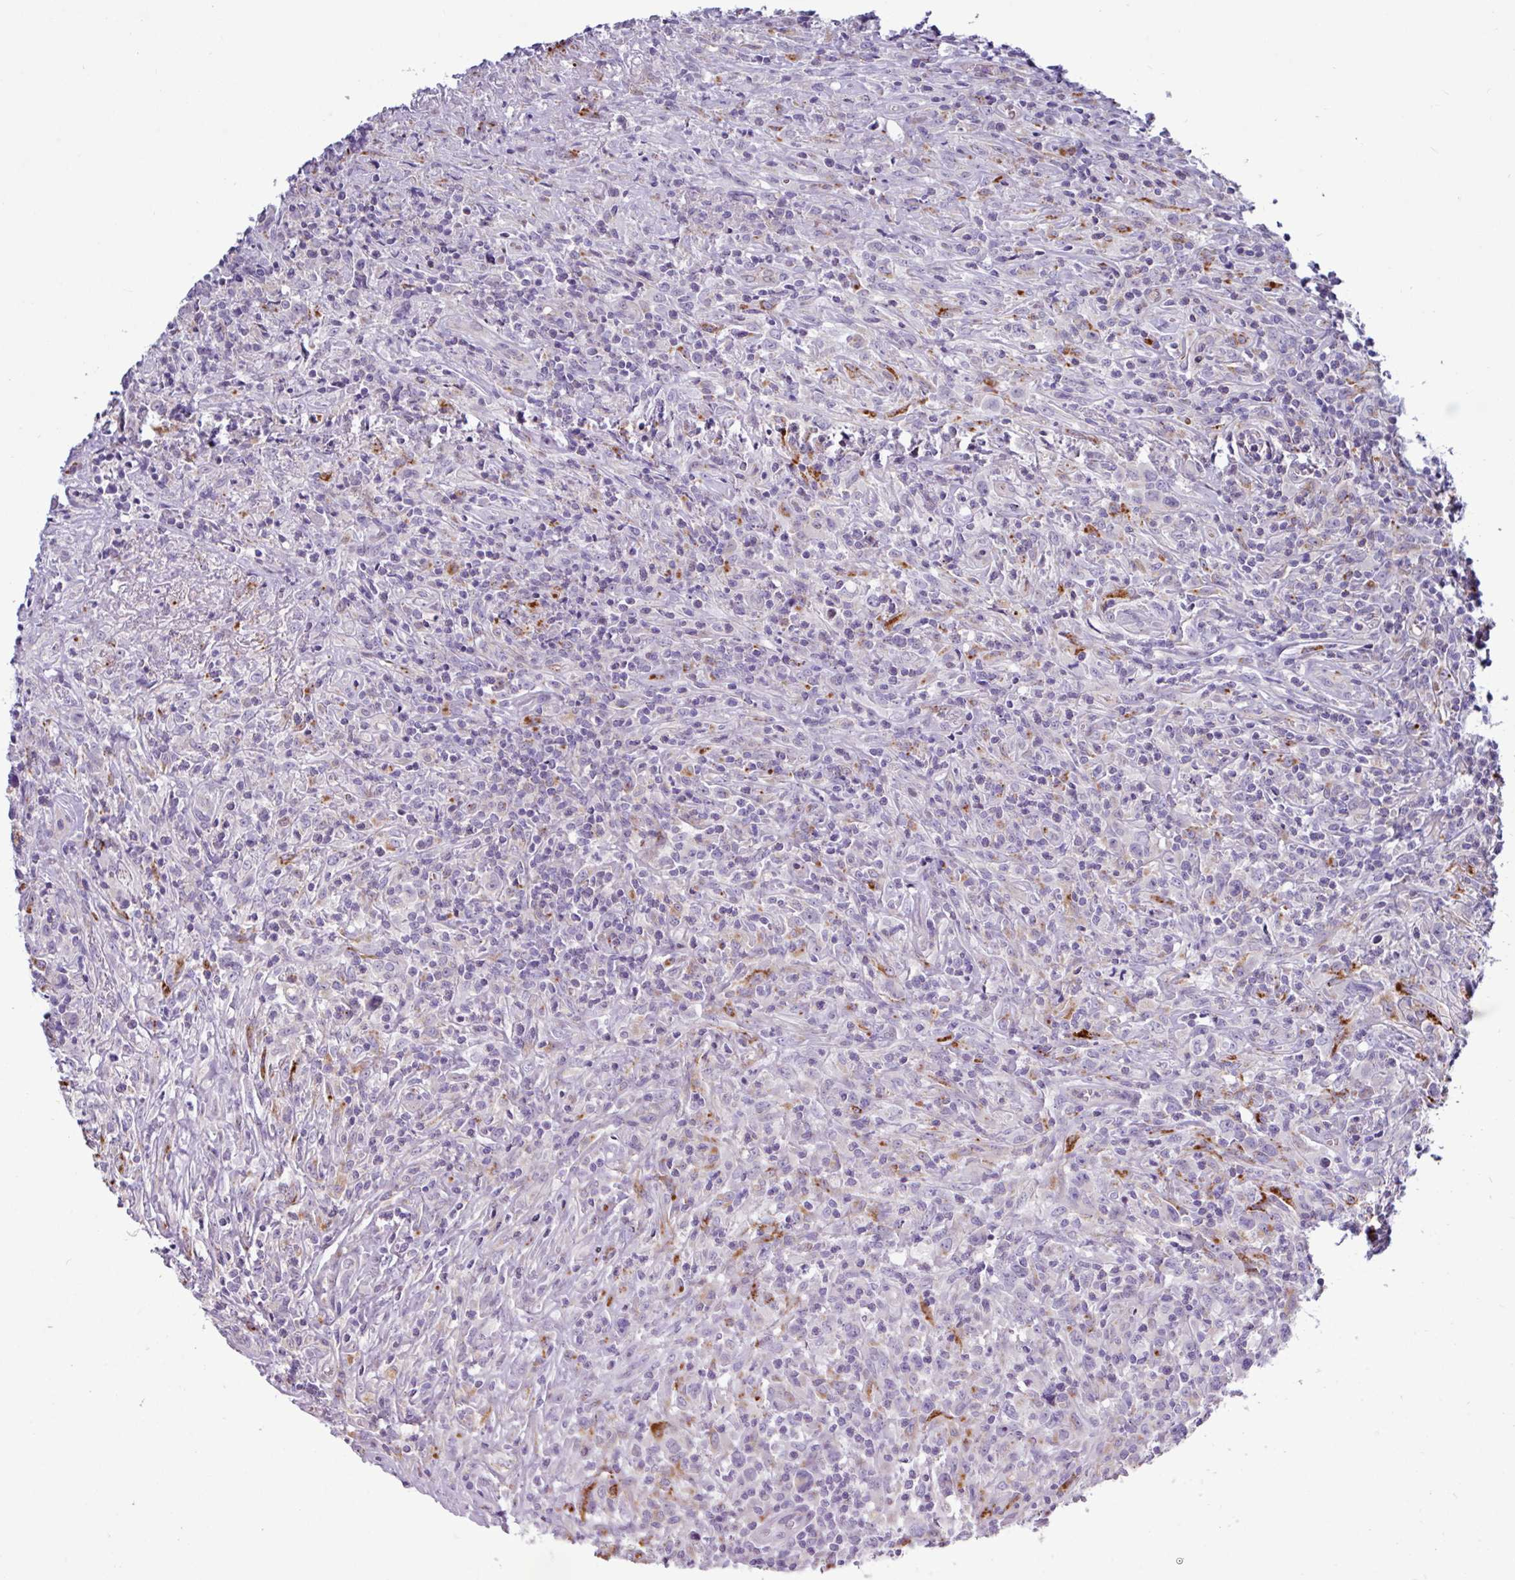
{"staining": {"intensity": "negative", "quantity": "none", "location": "none"}, "tissue": "lymphoma", "cell_type": "Tumor cells", "image_type": "cancer", "snomed": [{"axis": "morphology", "description": "Hodgkin's disease, NOS"}, {"axis": "topography", "description": "Lymph node"}], "caption": "Hodgkin's disease was stained to show a protein in brown. There is no significant positivity in tumor cells. (Immunohistochemistry, brightfield microscopy, high magnification).", "gene": "AMIGO2", "patient": {"sex": "female", "age": 18}}